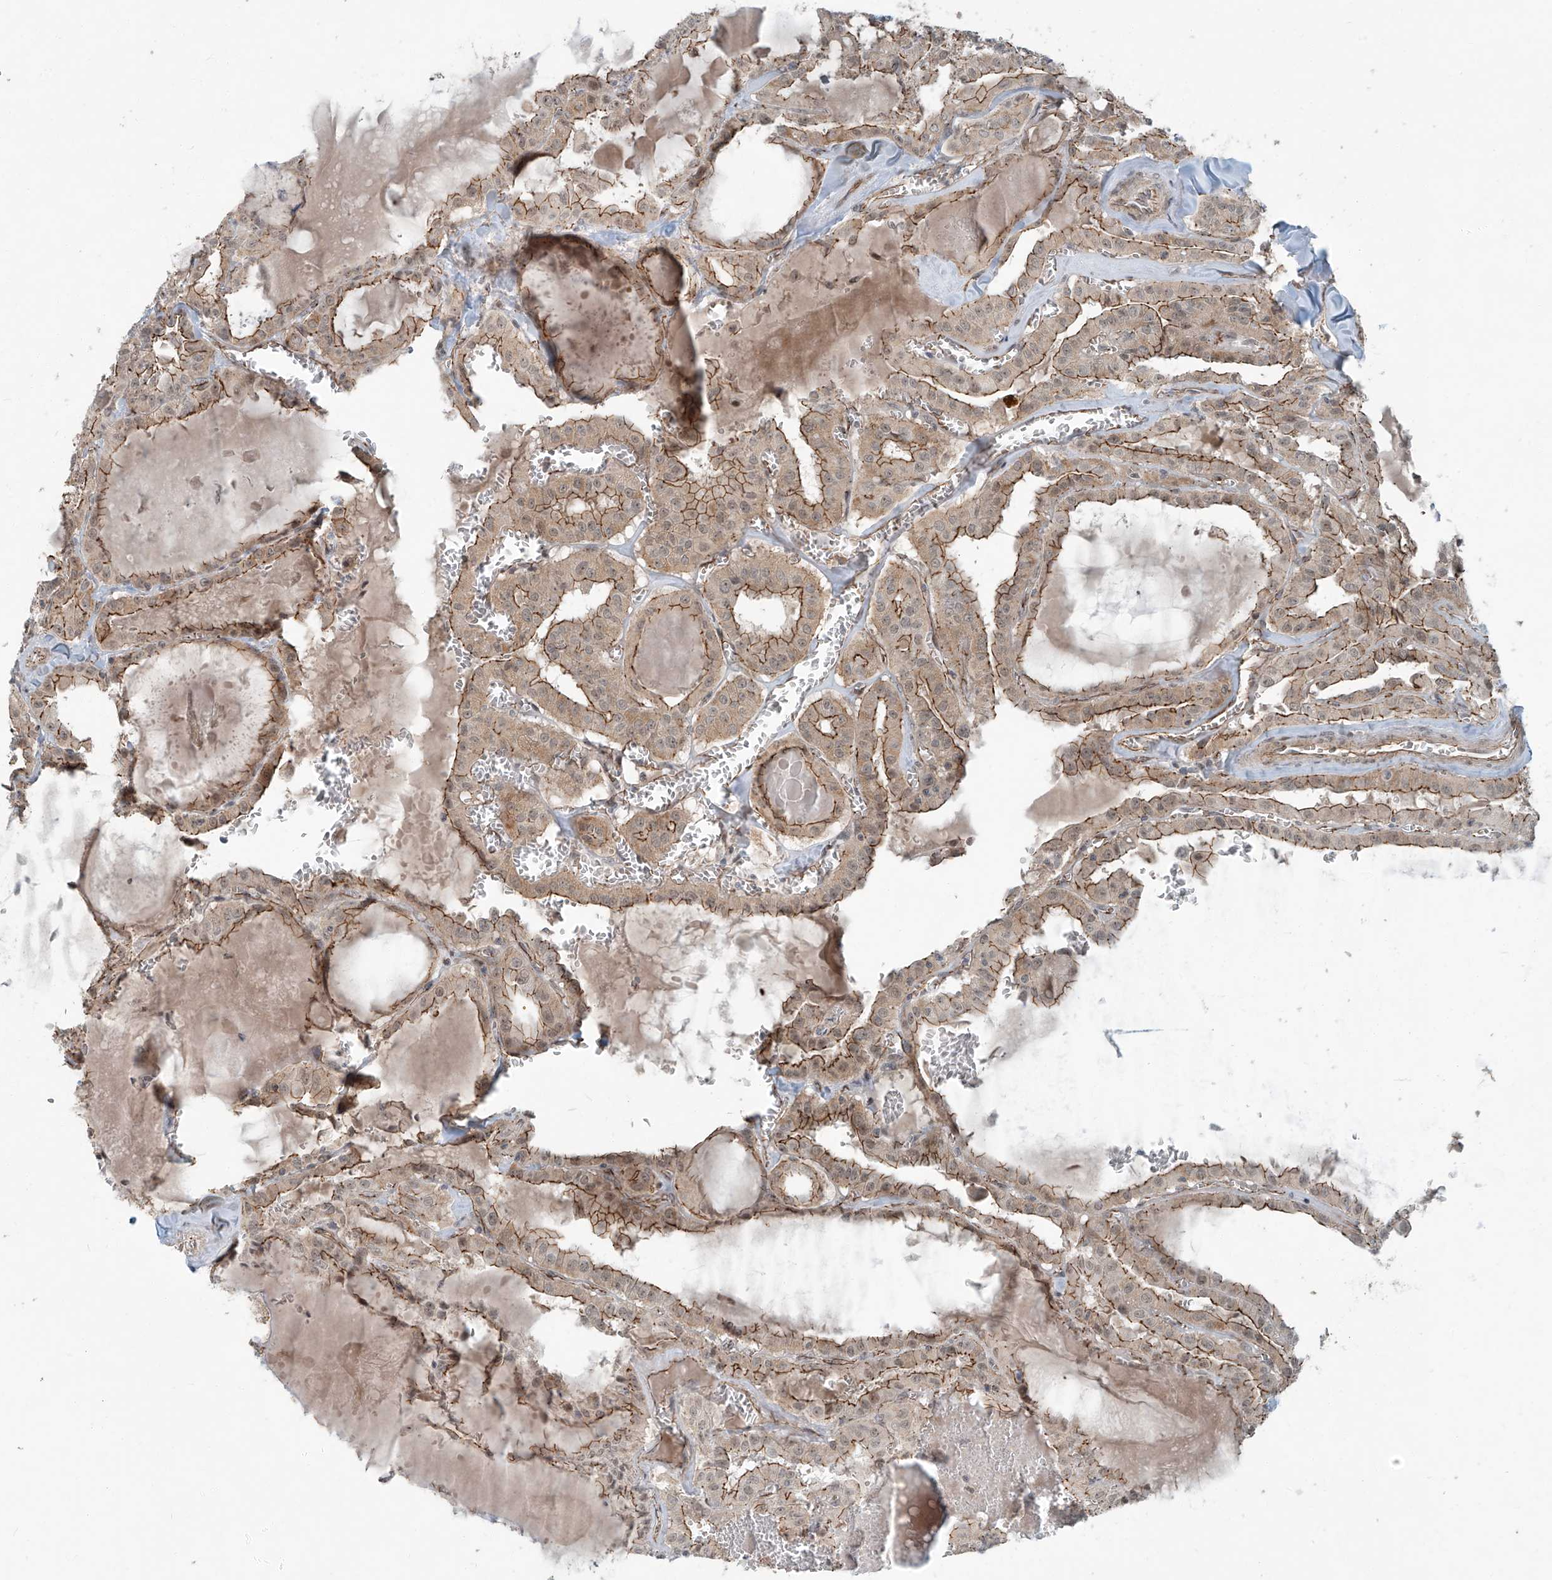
{"staining": {"intensity": "moderate", "quantity": ">75%", "location": "cytoplasmic/membranous"}, "tissue": "thyroid cancer", "cell_type": "Tumor cells", "image_type": "cancer", "snomed": [{"axis": "morphology", "description": "Papillary adenocarcinoma, NOS"}, {"axis": "topography", "description": "Thyroid gland"}], "caption": "DAB (3,3'-diaminobenzidine) immunohistochemical staining of thyroid cancer (papillary adenocarcinoma) displays moderate cytoplasmic/membranous protein positivity in approximately >75% of tumor cells.", "gene": "ZNF16", "patient": {"sex": "male", "age": 52}}